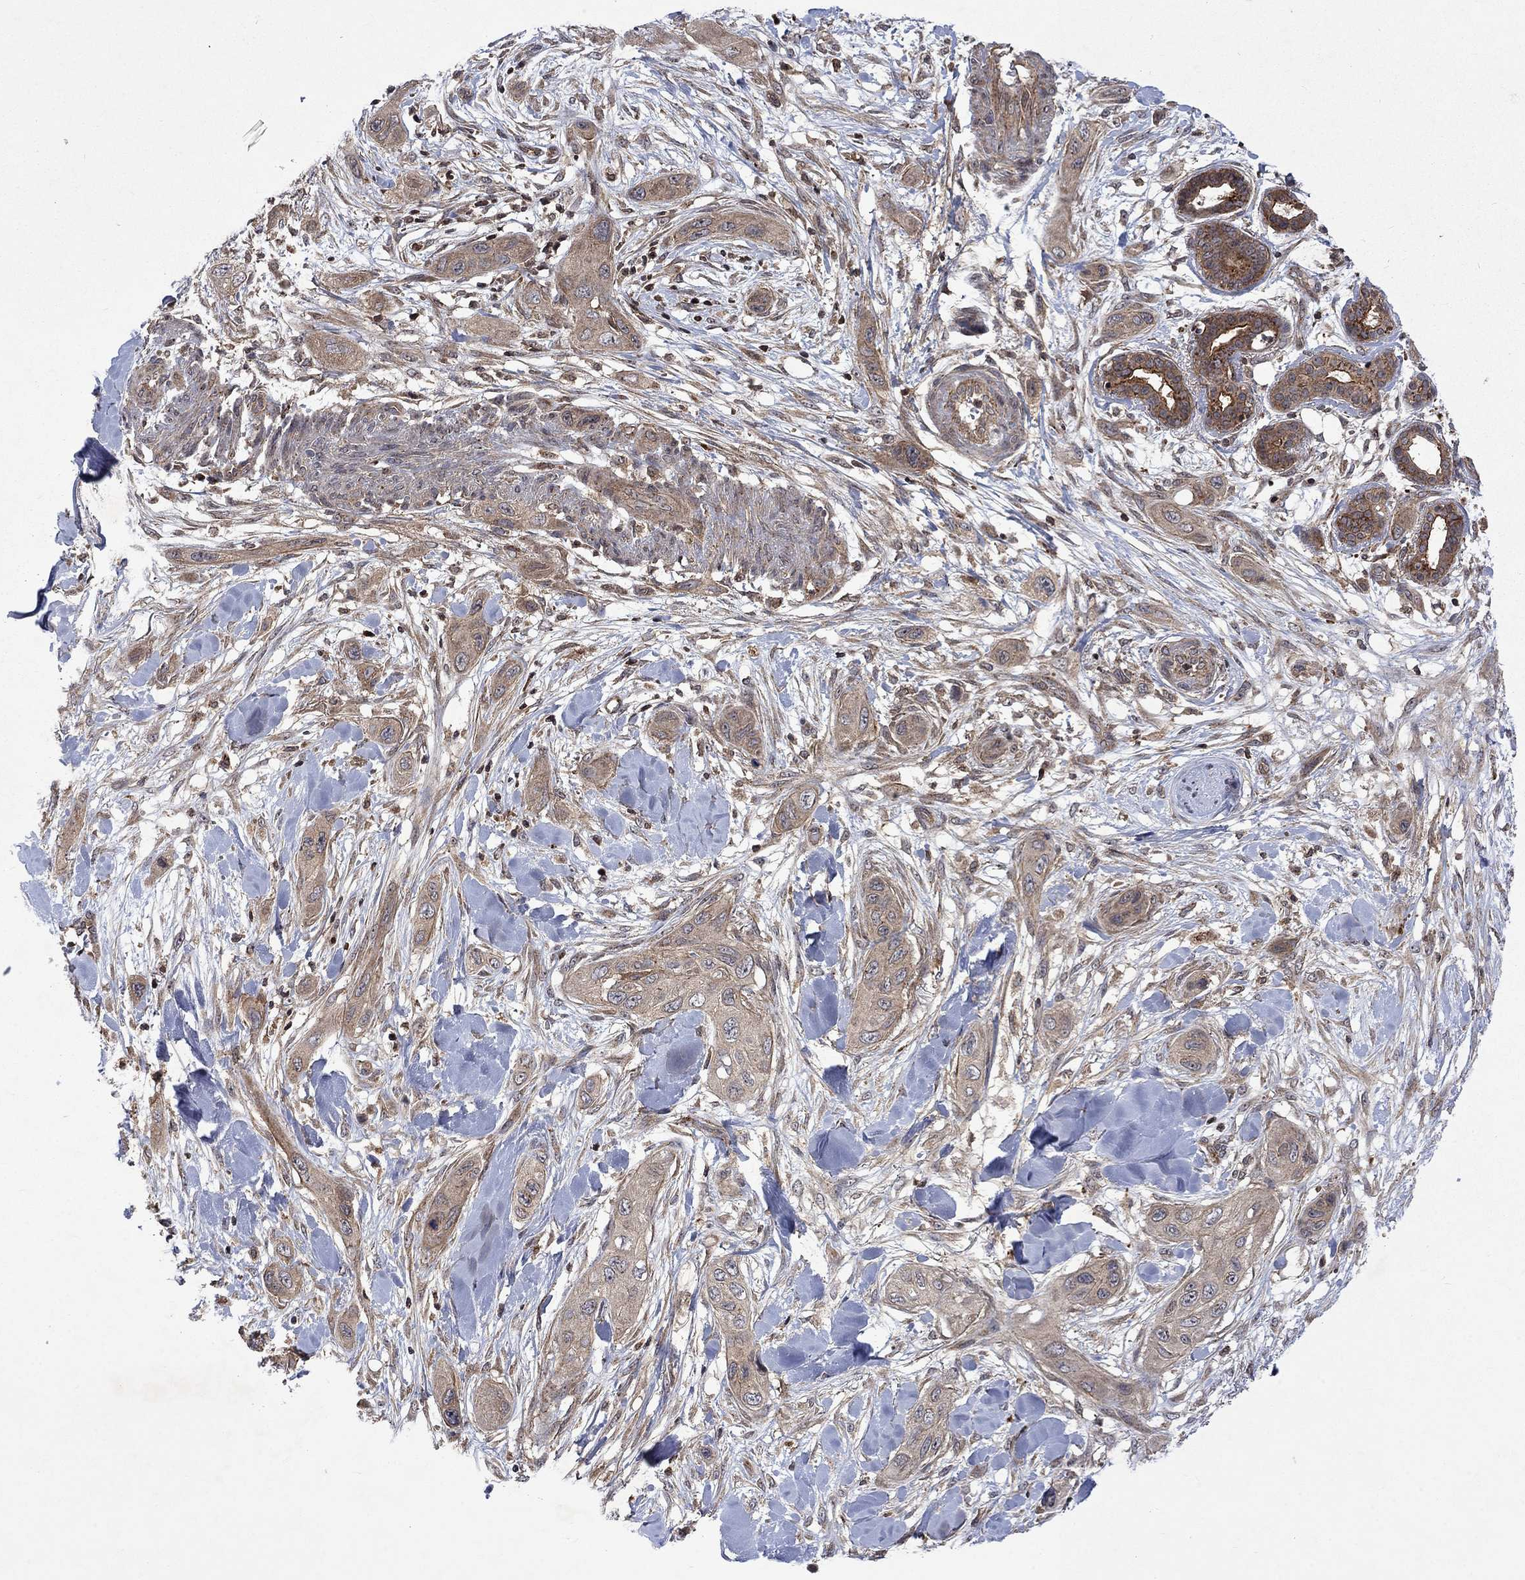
{"staining": {"intensity": "weak", "quantity": ">75%", "location": "cytoplasmic/membranous"}, "tissue": "skin cancer", "cell_type": "Tumor cells", "image_type": "cancer", "snomed": [{"axis": "morphology", "description": "Squamous cell carcinoma, NOS"}, {"axis": "topography", "description": "Skin"}], "caption": "Human skin squamous cell carcinoma stained with a brown dye reveals weak cytoplasmic/membranous positive expression in about >75% of tumor cells.", "gene": "TMEM33", "patient": {"sex": "male", "age": 78}}